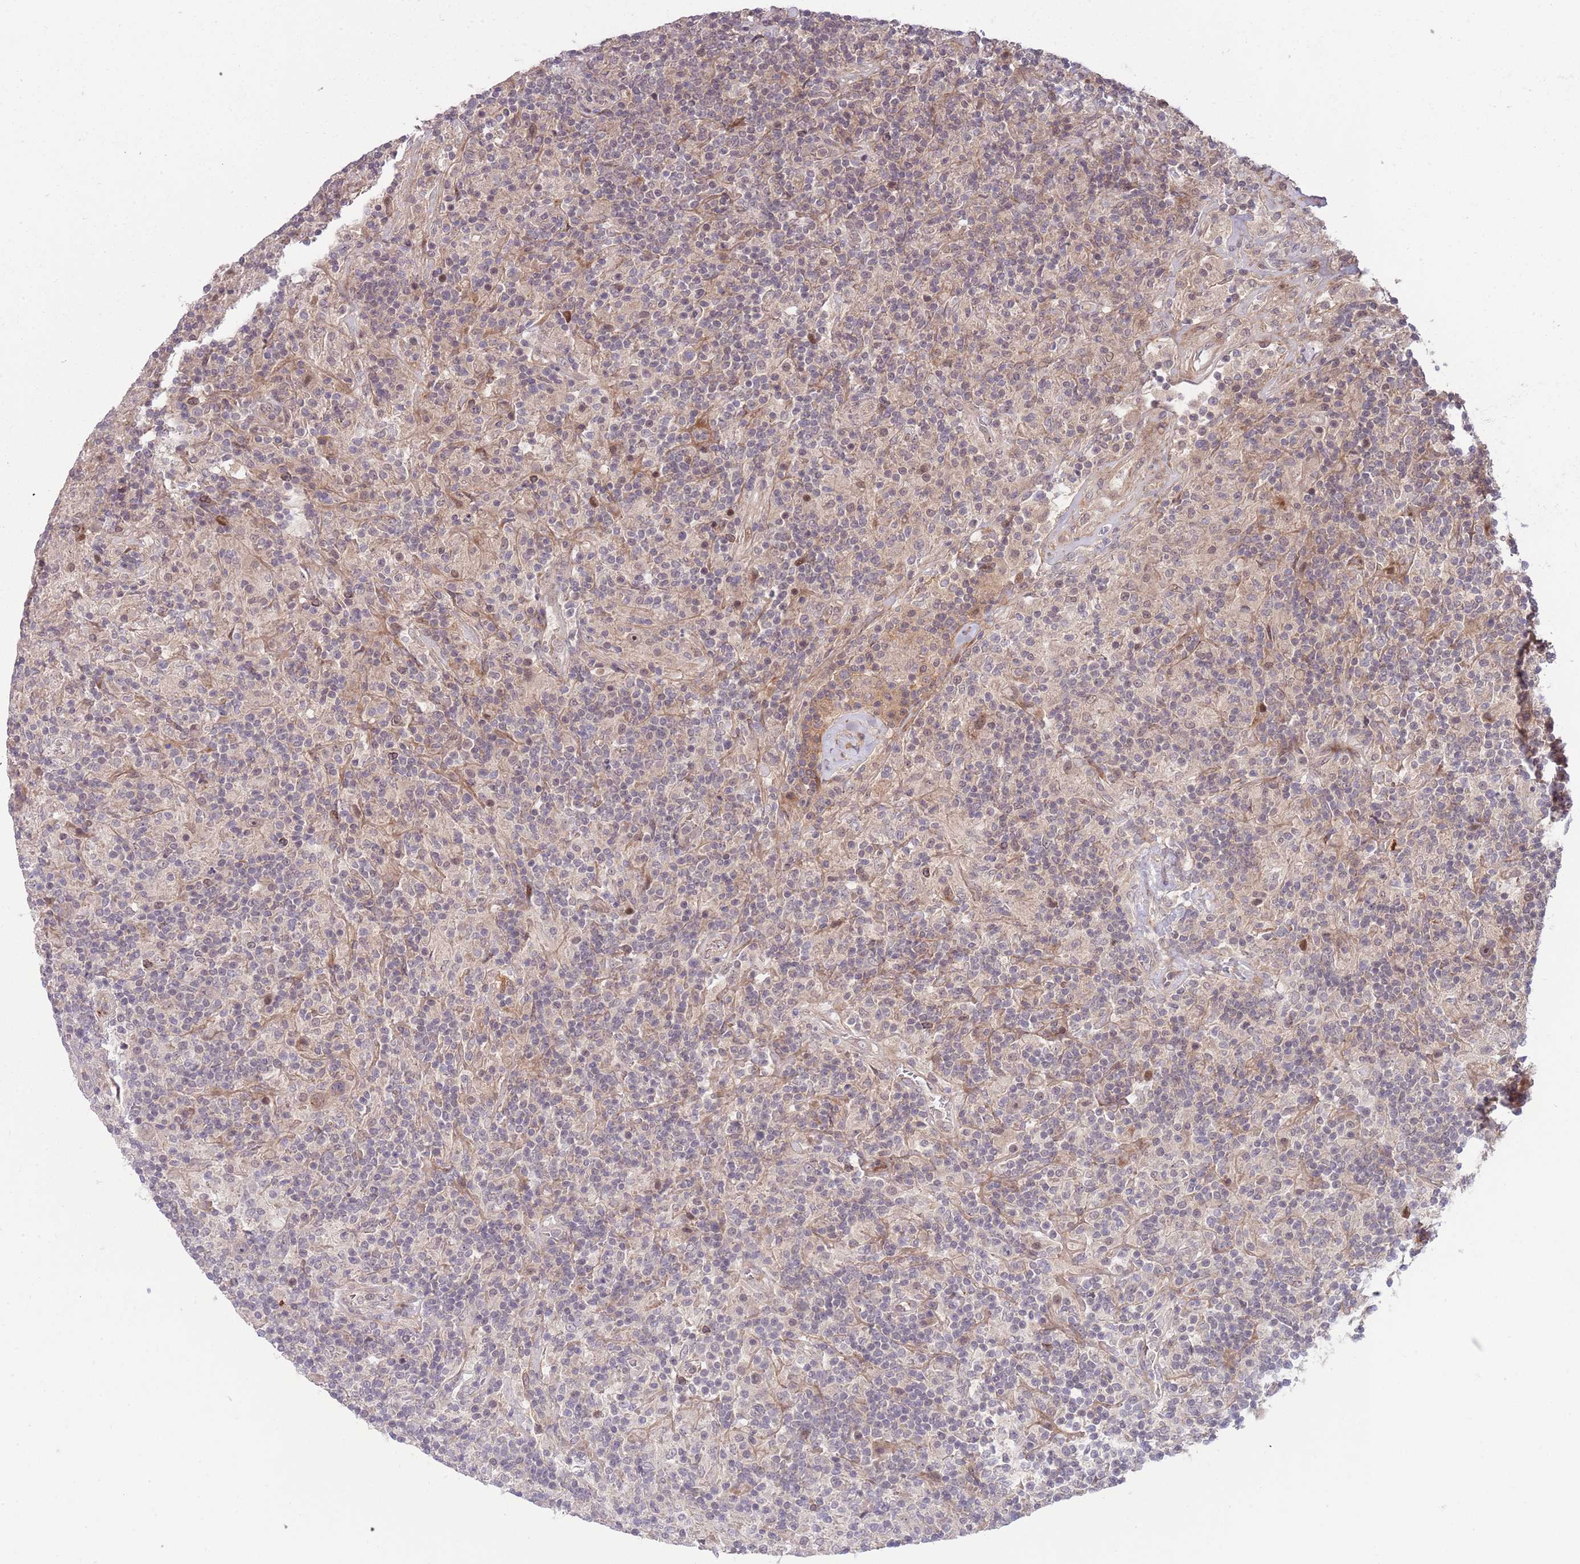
{"staining": {"intensity": "weak", "quantity": "<25%", "location": "cytoplasmic/membranous"}, "tissue": "lymphoma", "cell_type": "Tumor cells", "image_type": "cancer", "snomed": [{"axis": "morphology", "description": "Hodgkin's disease, NOS"}, {"axis": "topography", "description": "Lymph node"}], "caption": "Hodgkin's disease stained for a protein using IHC exhibits no positivity tumor cells.", "gene": "NT5DC4", "patient": {"sex": "male", "age": 70}}